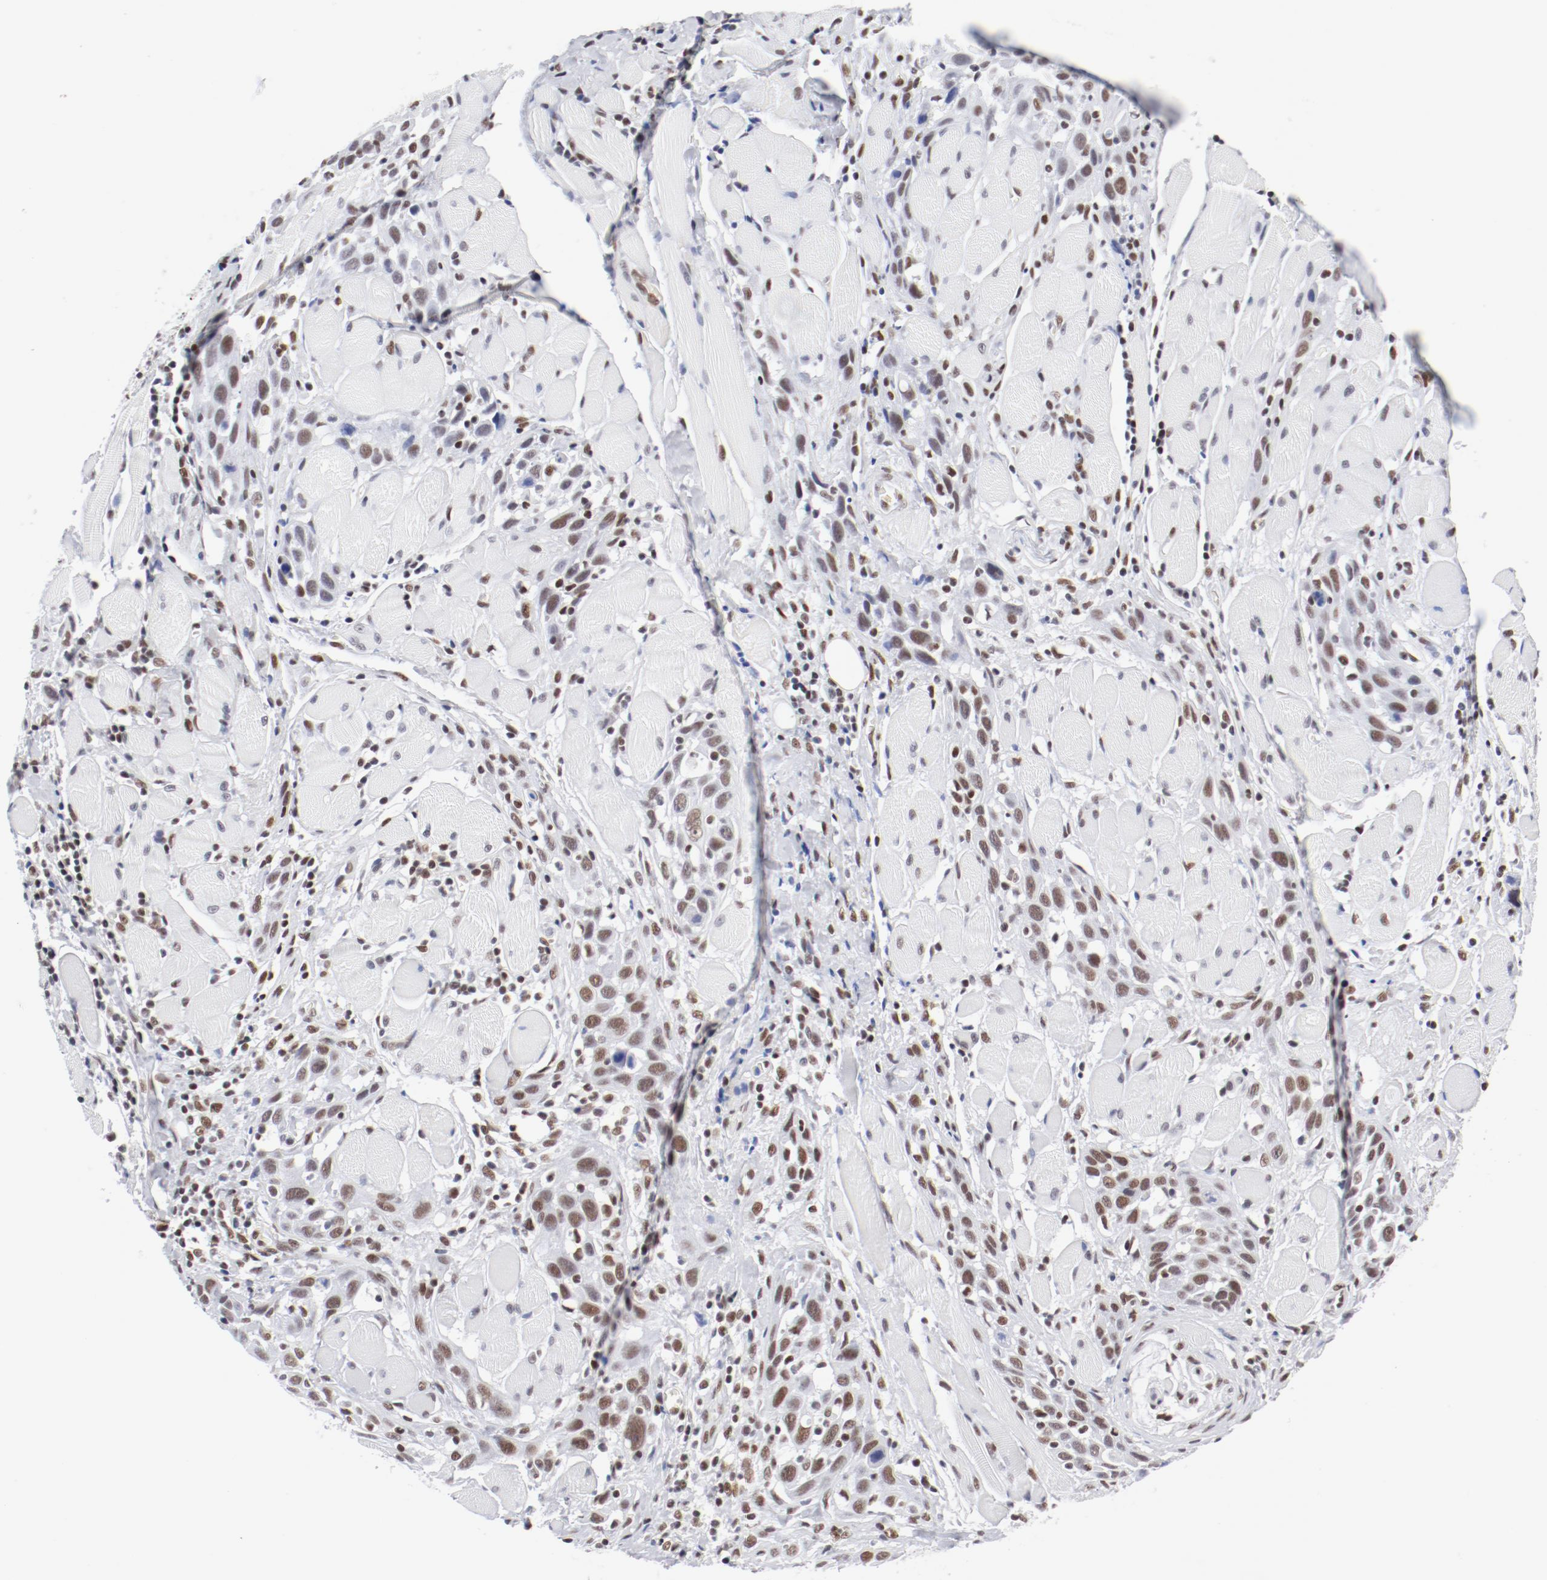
{"staining": {"intensity": "moderate", "quantity": "25%-75%", "location": "nuclear"}, "tissue": "head and neck cancer", "cell_type": "Tumor cells", "image_type": "cancer", "snomed": [{"axis": "morphology", "description": "Squamous cell carcinoma, NOS"}, {"axis": "topography", "description": "Oral tissue"}, {"axis": "topography", "description": "Head-Neck"}], "caption": "Immunohistochemical staining of human squamous cell carcinoma (head and neck) displays medium levels of moderate nuclear staining in approximately 25%-75% of tumor cells.", "gene": "ATF2", "patient": {"sex": "female", "age": 50}}